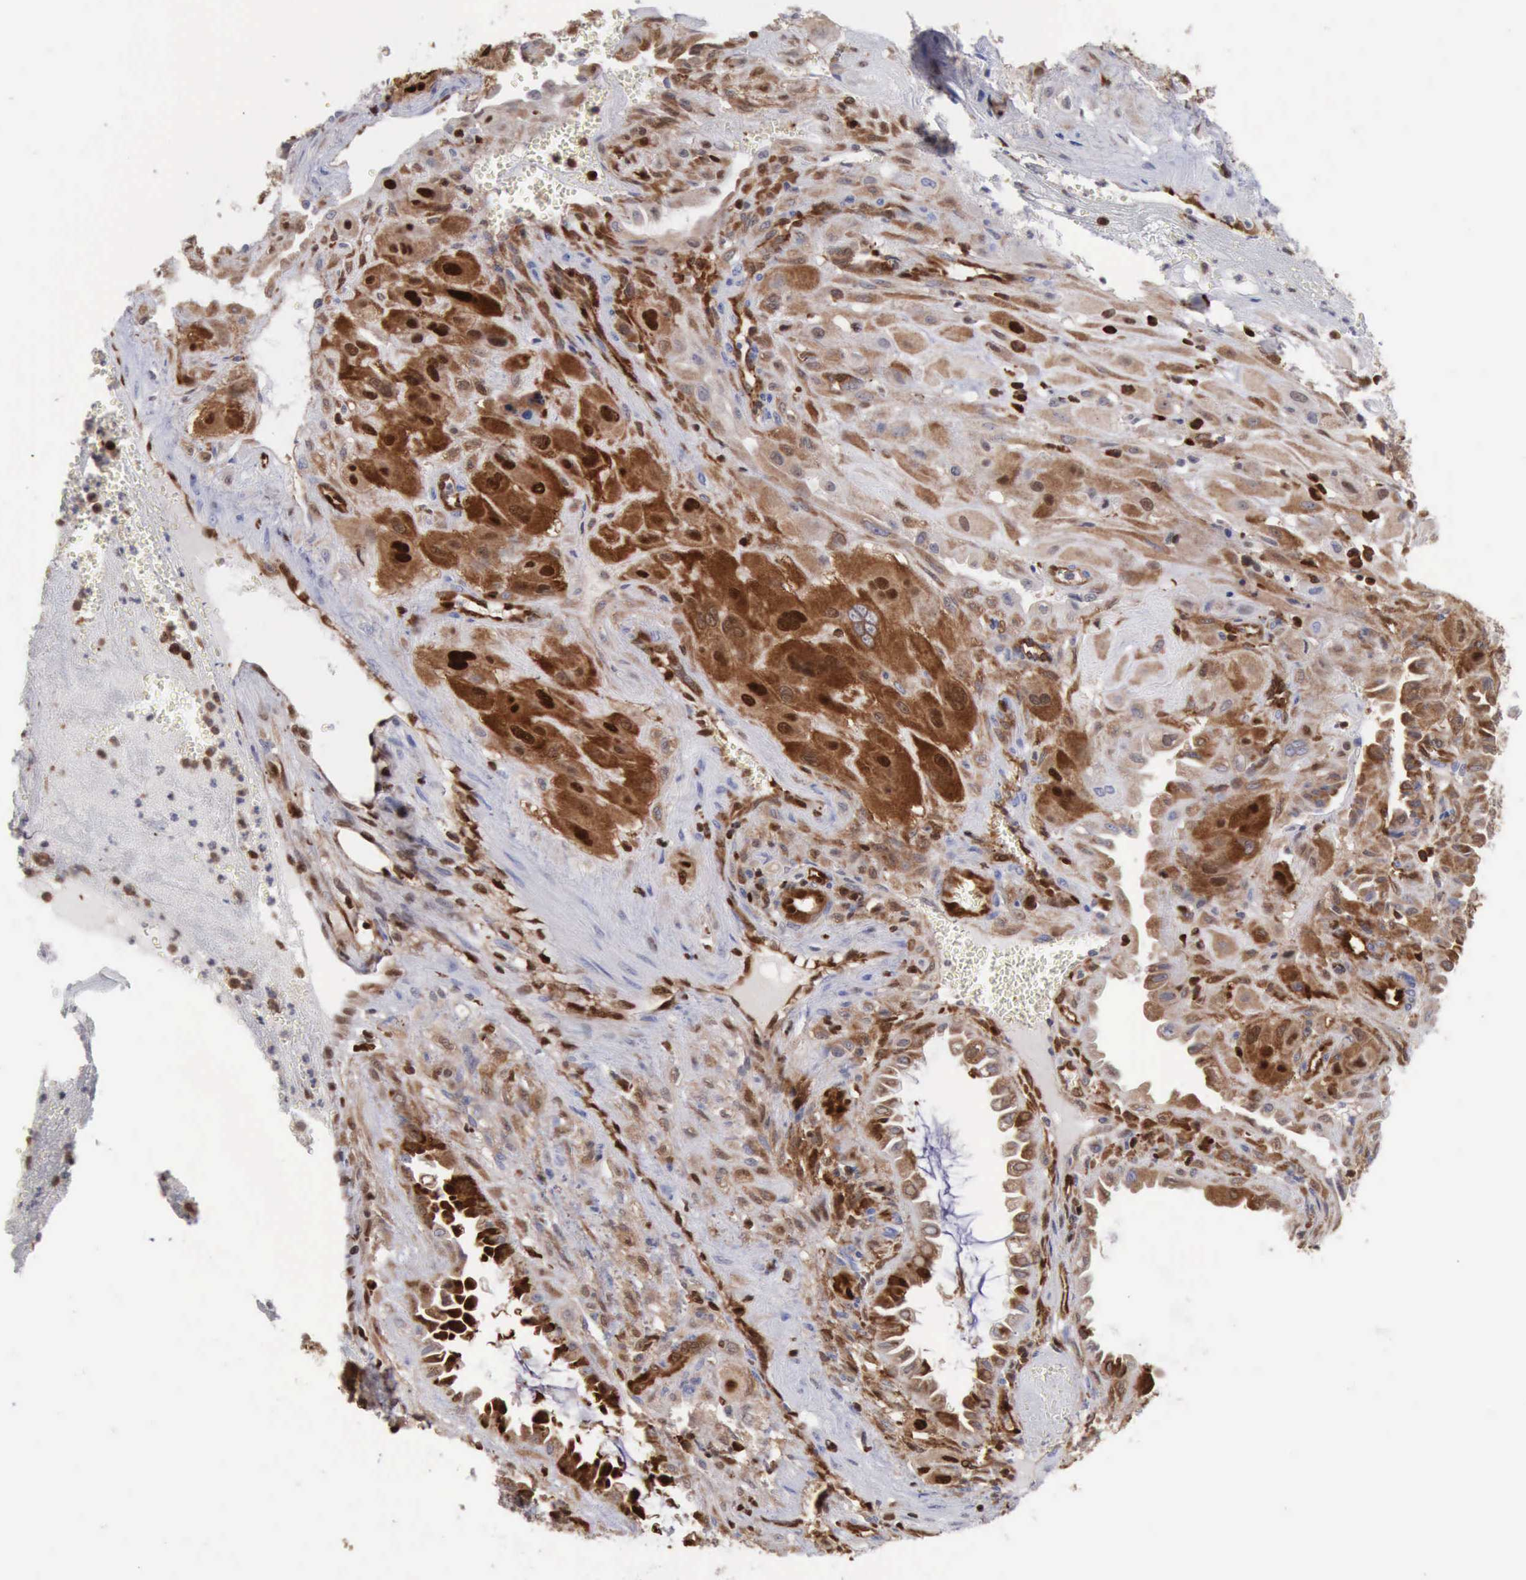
{"staining": {"intensity": "strong", "quantity": ">75%", "location": "cytoplasmic/membranous,nuclear"}, "tissue": "cervical cancer", "cell_type": "Tumor cells", "image_type": "cancer", "snomed": [{"axis": "morphology", "description": "Squamous cell carcinoma, NOS"}, {"axis": "topography", "description": "Cervix"}], "caption": "Human cervical squamous cell carcinoma stained with a brown dye exhibits strong cytoplasmic/membranous and nuclear positive positivity in about >75% of tumor cells.", "gene": "PDCD4", "patient": {"sex": "female", "age": 34}}